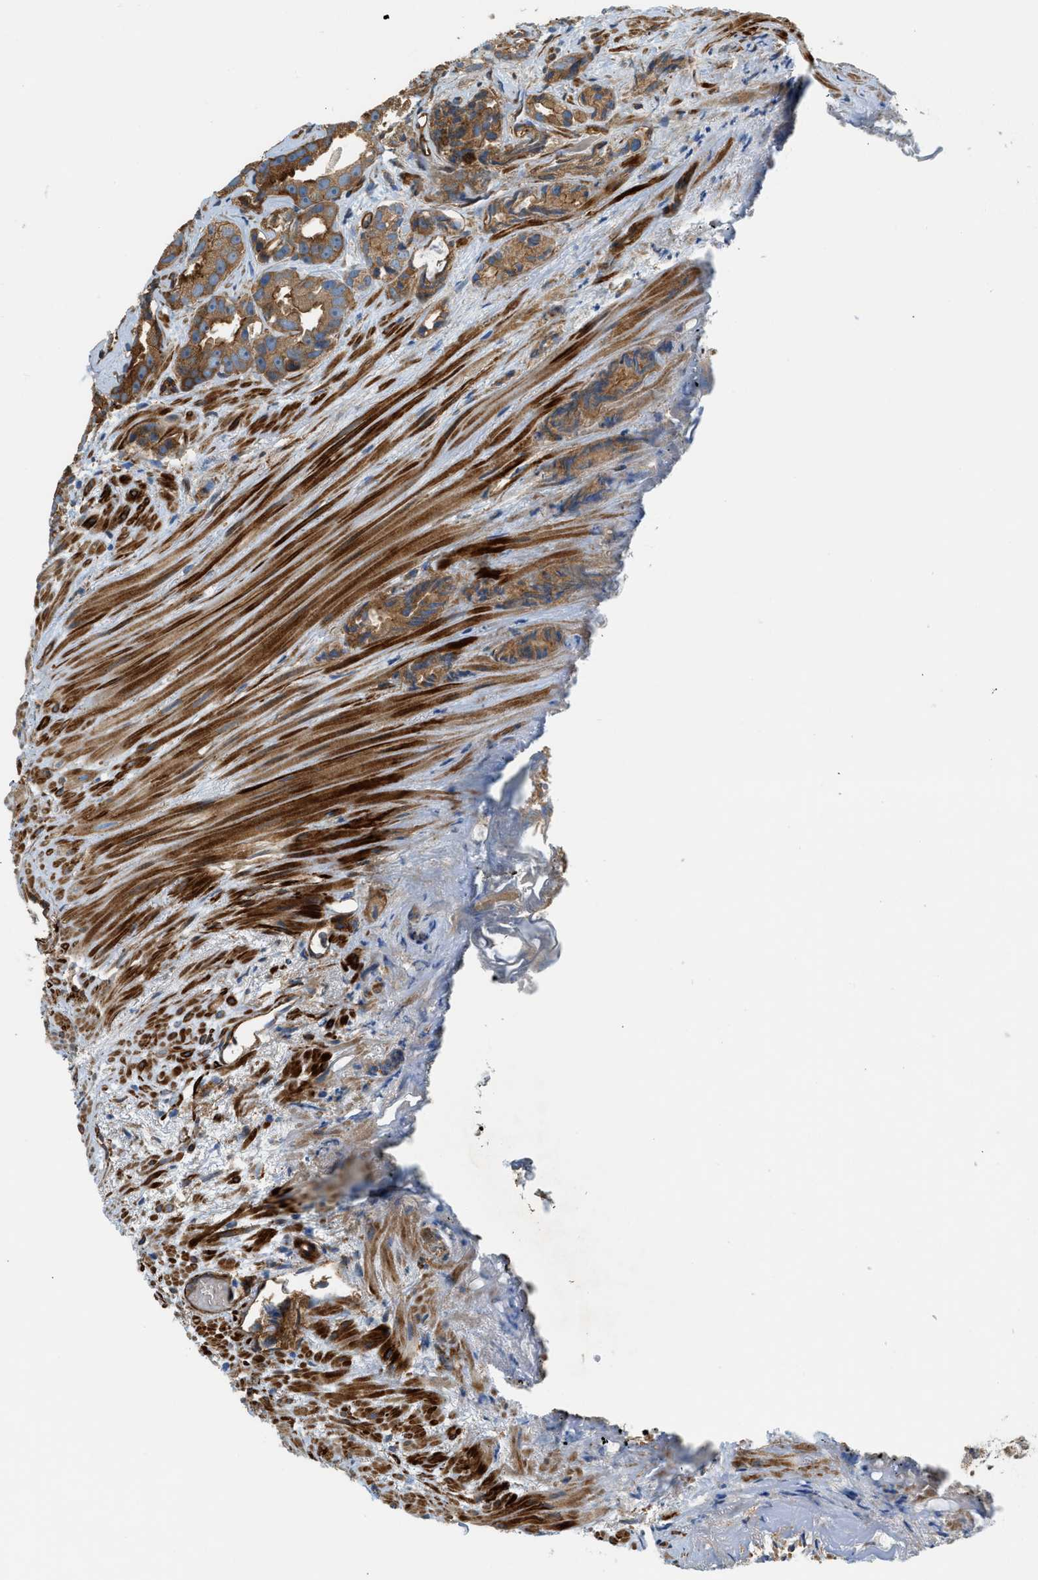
{"staining": {"intensity": "moderate", "quantity": ">75%", "location": "cytoplasmic/membranous"}, "tissue": "prostate cancer", "cell_type": "Tumor cells", "image_type": "cancer", "snomed": [{"axis": "morphology", "description": "Adenocarcinoma, Low grade"}, {"axis": "topography", "description": "Prostate"}], "caption": "A medium amount of moderate cytoplasmic/membranous positivity is identified in approximately >75% of tumor cells in adenocarcinoma (low-grade) (prostate) tissue. (brown staining indicates protein expression, while blue staining denotes nuclei).", "gene": "HIP1", "patient": {"sex": "male", "age": 89}}